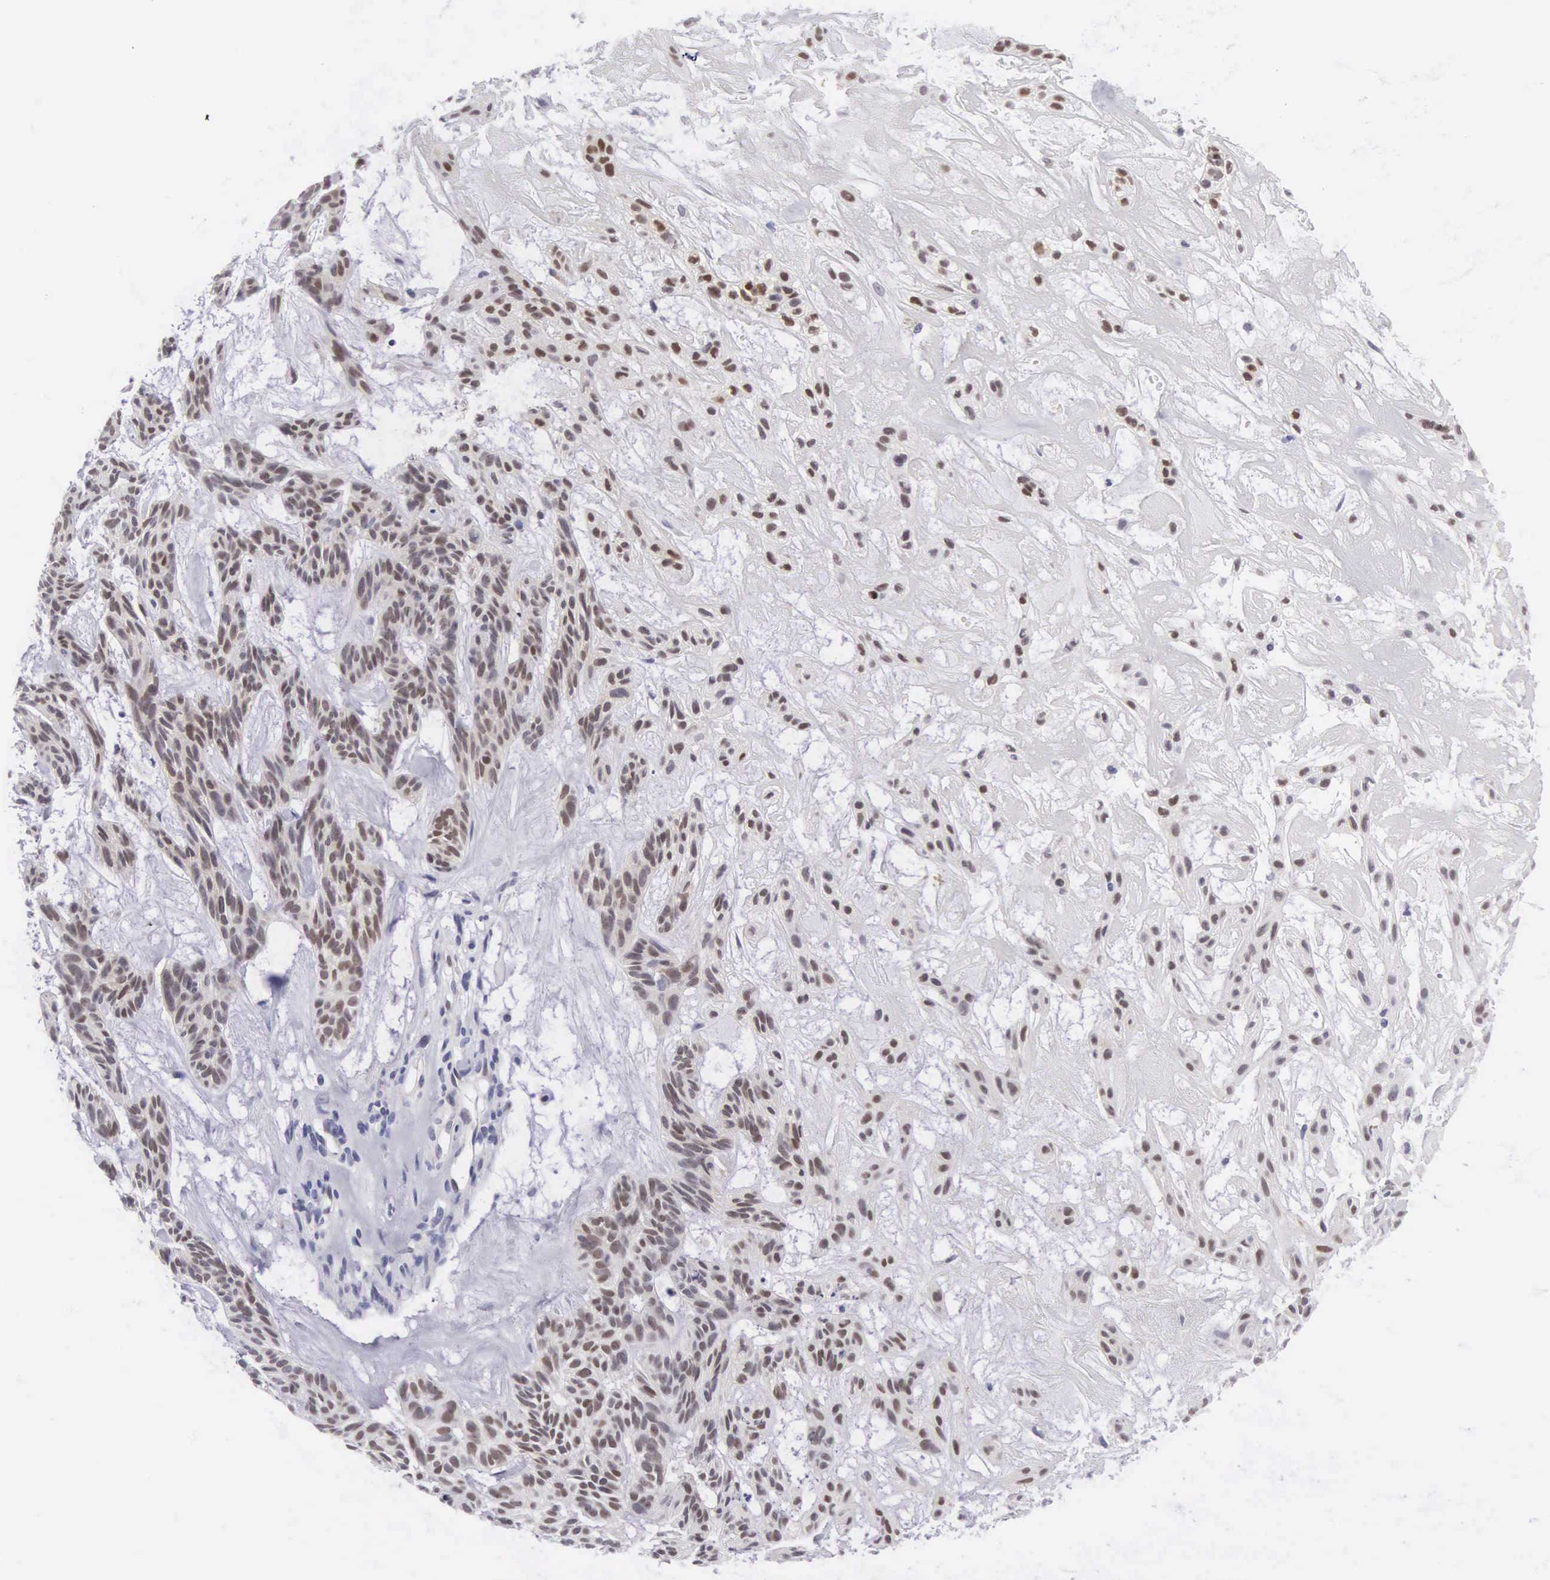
{"staining": {"intensity": "strong", "quantity": ">75%", "location": "nuclear"}, "tissue": "skin cancer", "cell_type": "Tumor cells", "image_type": "cancer", "snomed": [{"axis": "morphology", "description": "Basal cell carcinoma"}, {"axis": "topography", "description": "Skin"}], "caption": "A high-resolution photomicrograph shows immunohistochemistry staining of skin basal cell carcinoma, which displays strong nuclear expression in about >75% of tumor cells.", "gene": "SOX11", "patient": {"sex": "male", "age": 75}}